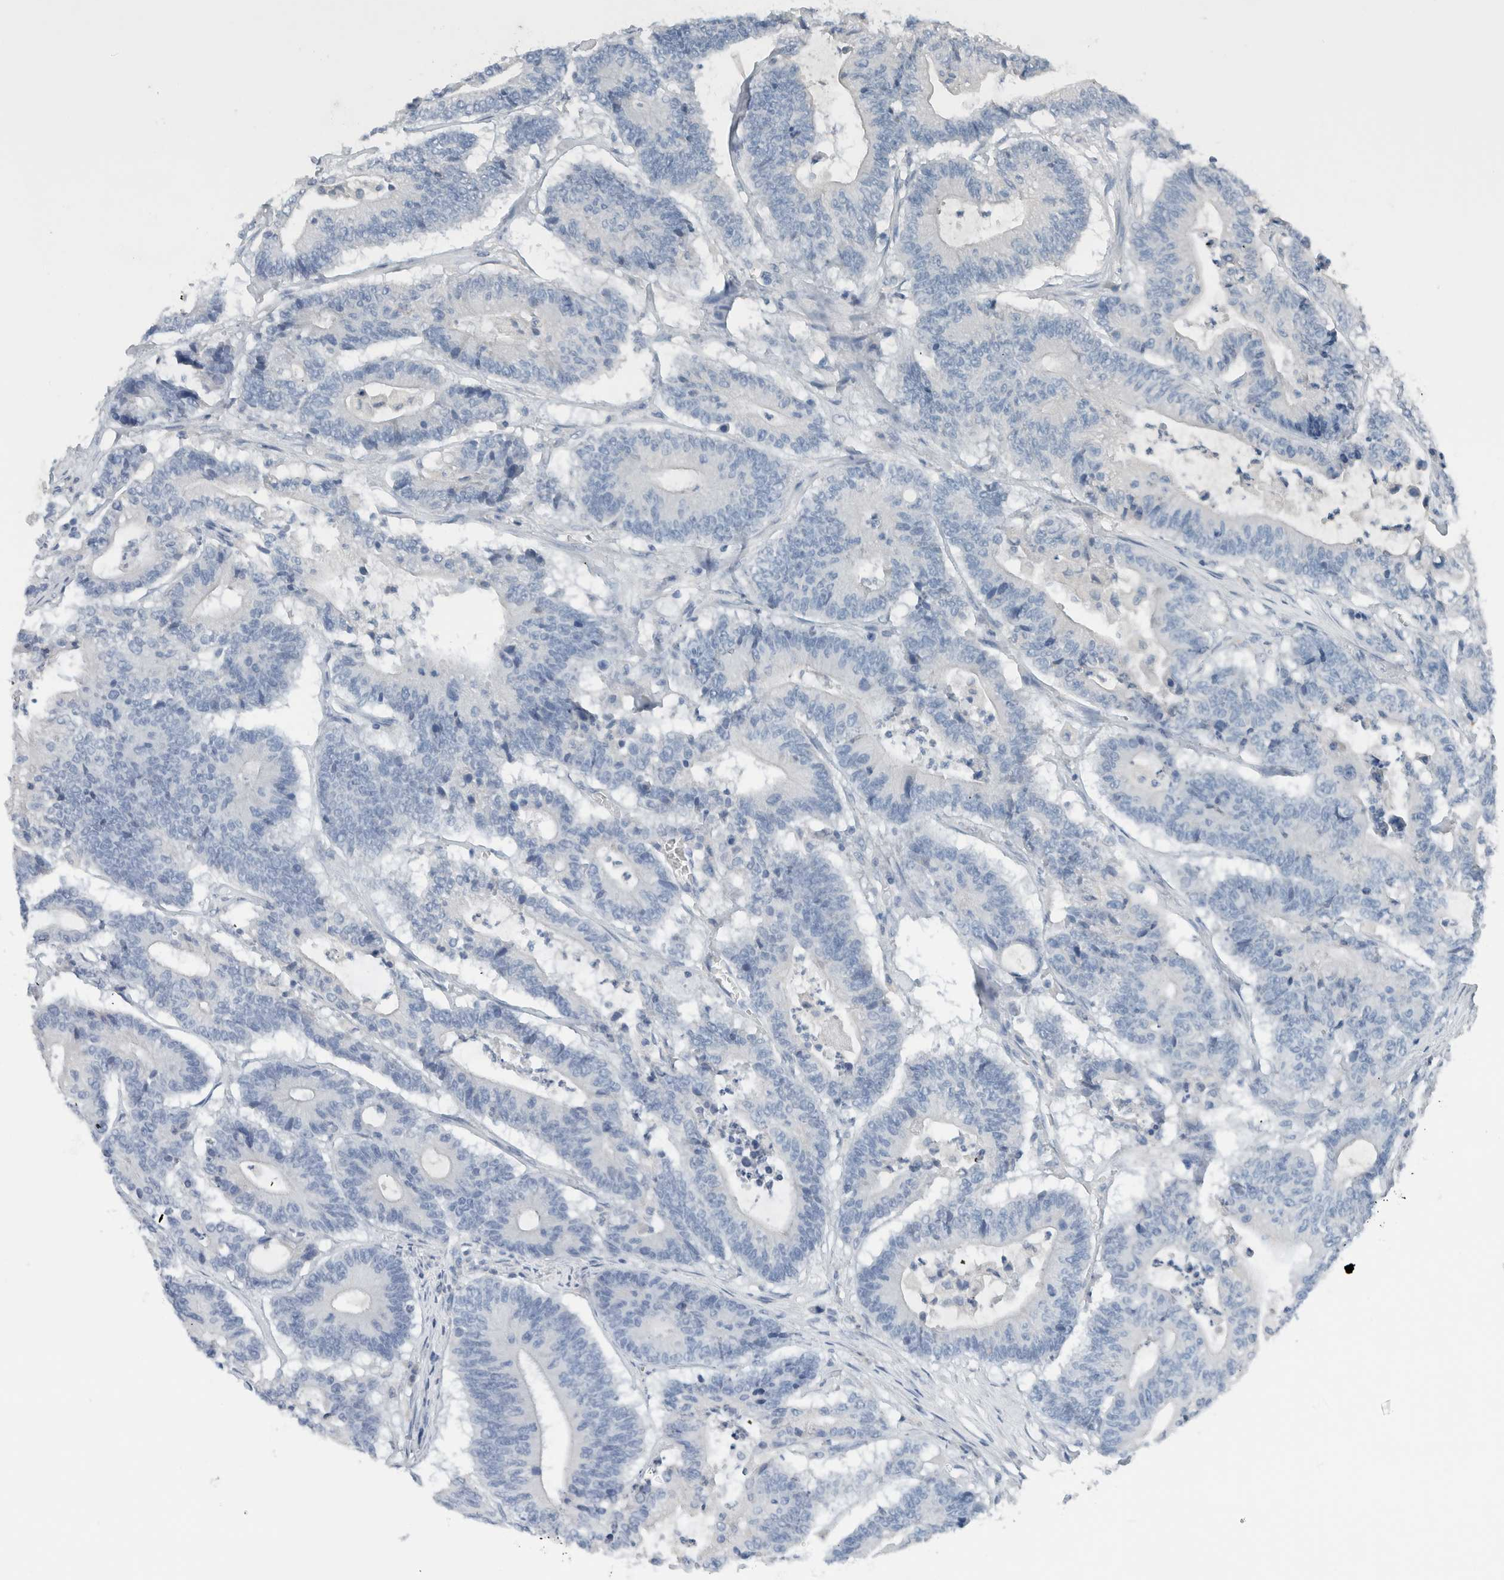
{"staining": {"intensity": "negative", "quantity": "none", "location": "none"}, "tissue": "colorectal cancer", "cell_type": "Tumor cells", "image_type": "cancer", "snomed": [{"axis": "morphology", "description": "Adenocarcinoma, NOS"}, {"axis": "topography", "description": "Colon"}], "caption": "Histopathology image shows no protein positivity in tumor cells of colorectal adenocarcinoma tissue.", "gene": "DUOX1", "patient": {"sex": "female", "age": 84}}